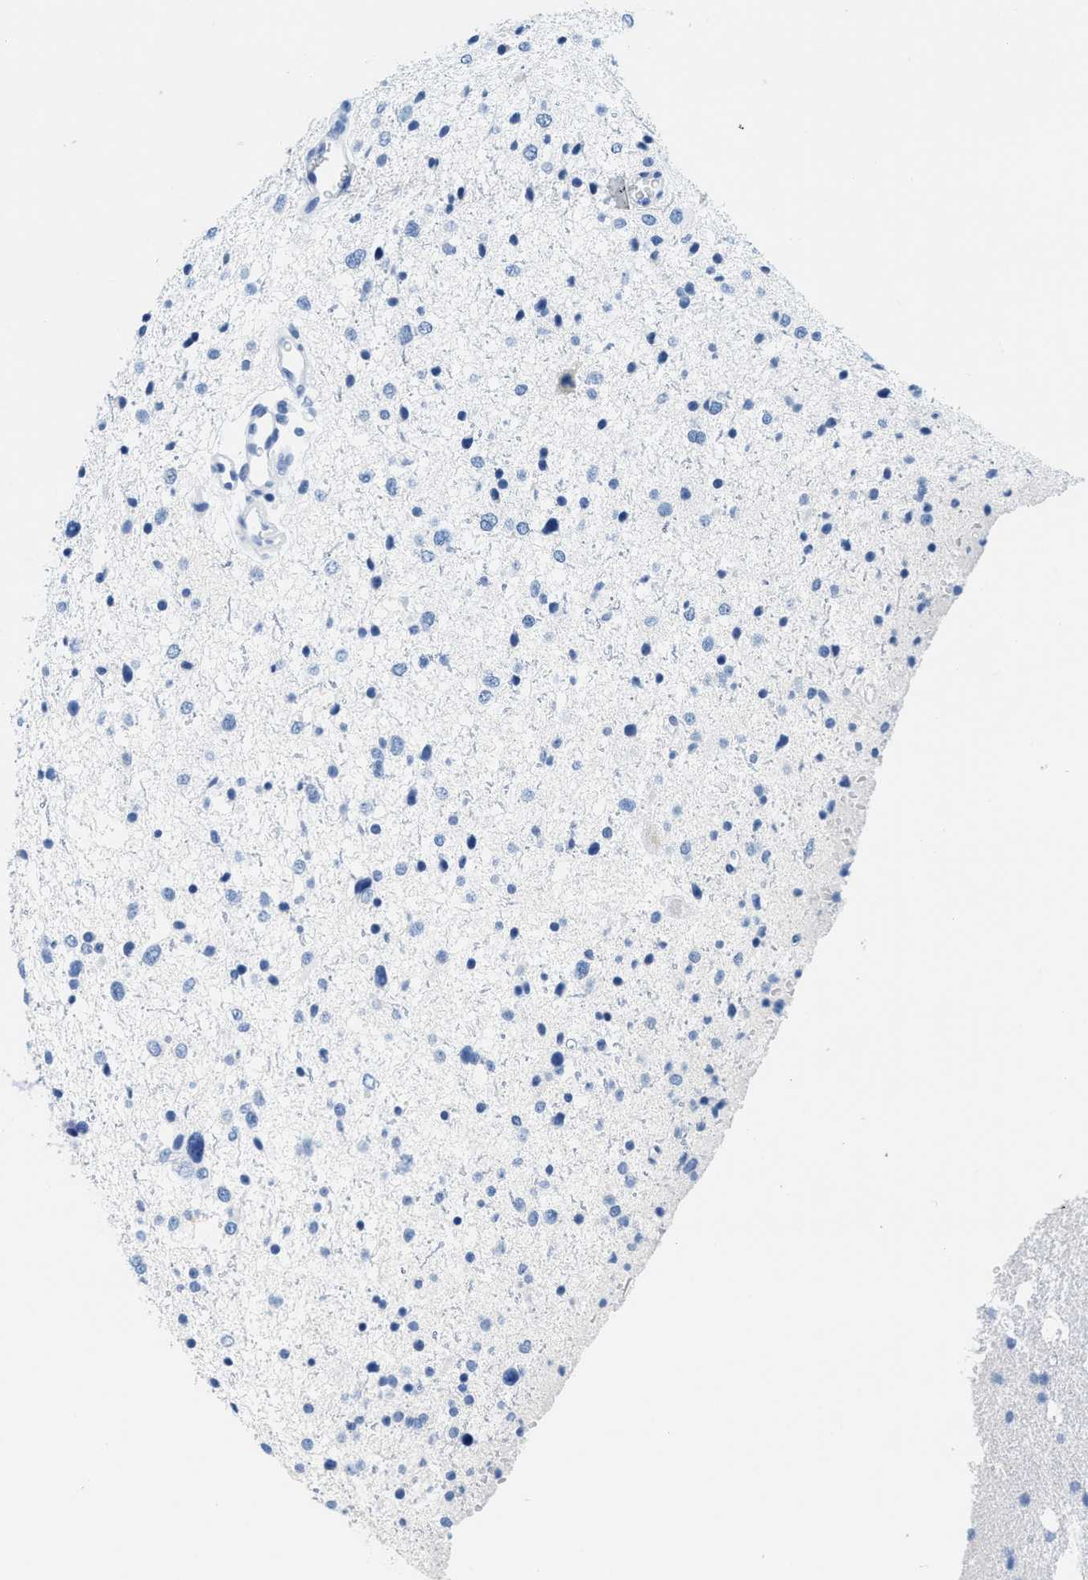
{"staining": {"intensity": "negative", "quantity": "none", "location": "none"}, "tissue": "glioma", "cell_type": "Tumor cells", "image_type": "cancer", "snomed": [{"axis": "morphology", "description": "Glioma, malignant, Low grade"}, {"axis": "topography", "description": "Brain"}], "caption": "Protein analysis of glioma shows no significant expression in tumor cells. (Immunohistochemistry (ihc), brightfield microscopy, high magnification).", "gene": "GSN", "patient": {"sex": "female", "age": 37}}